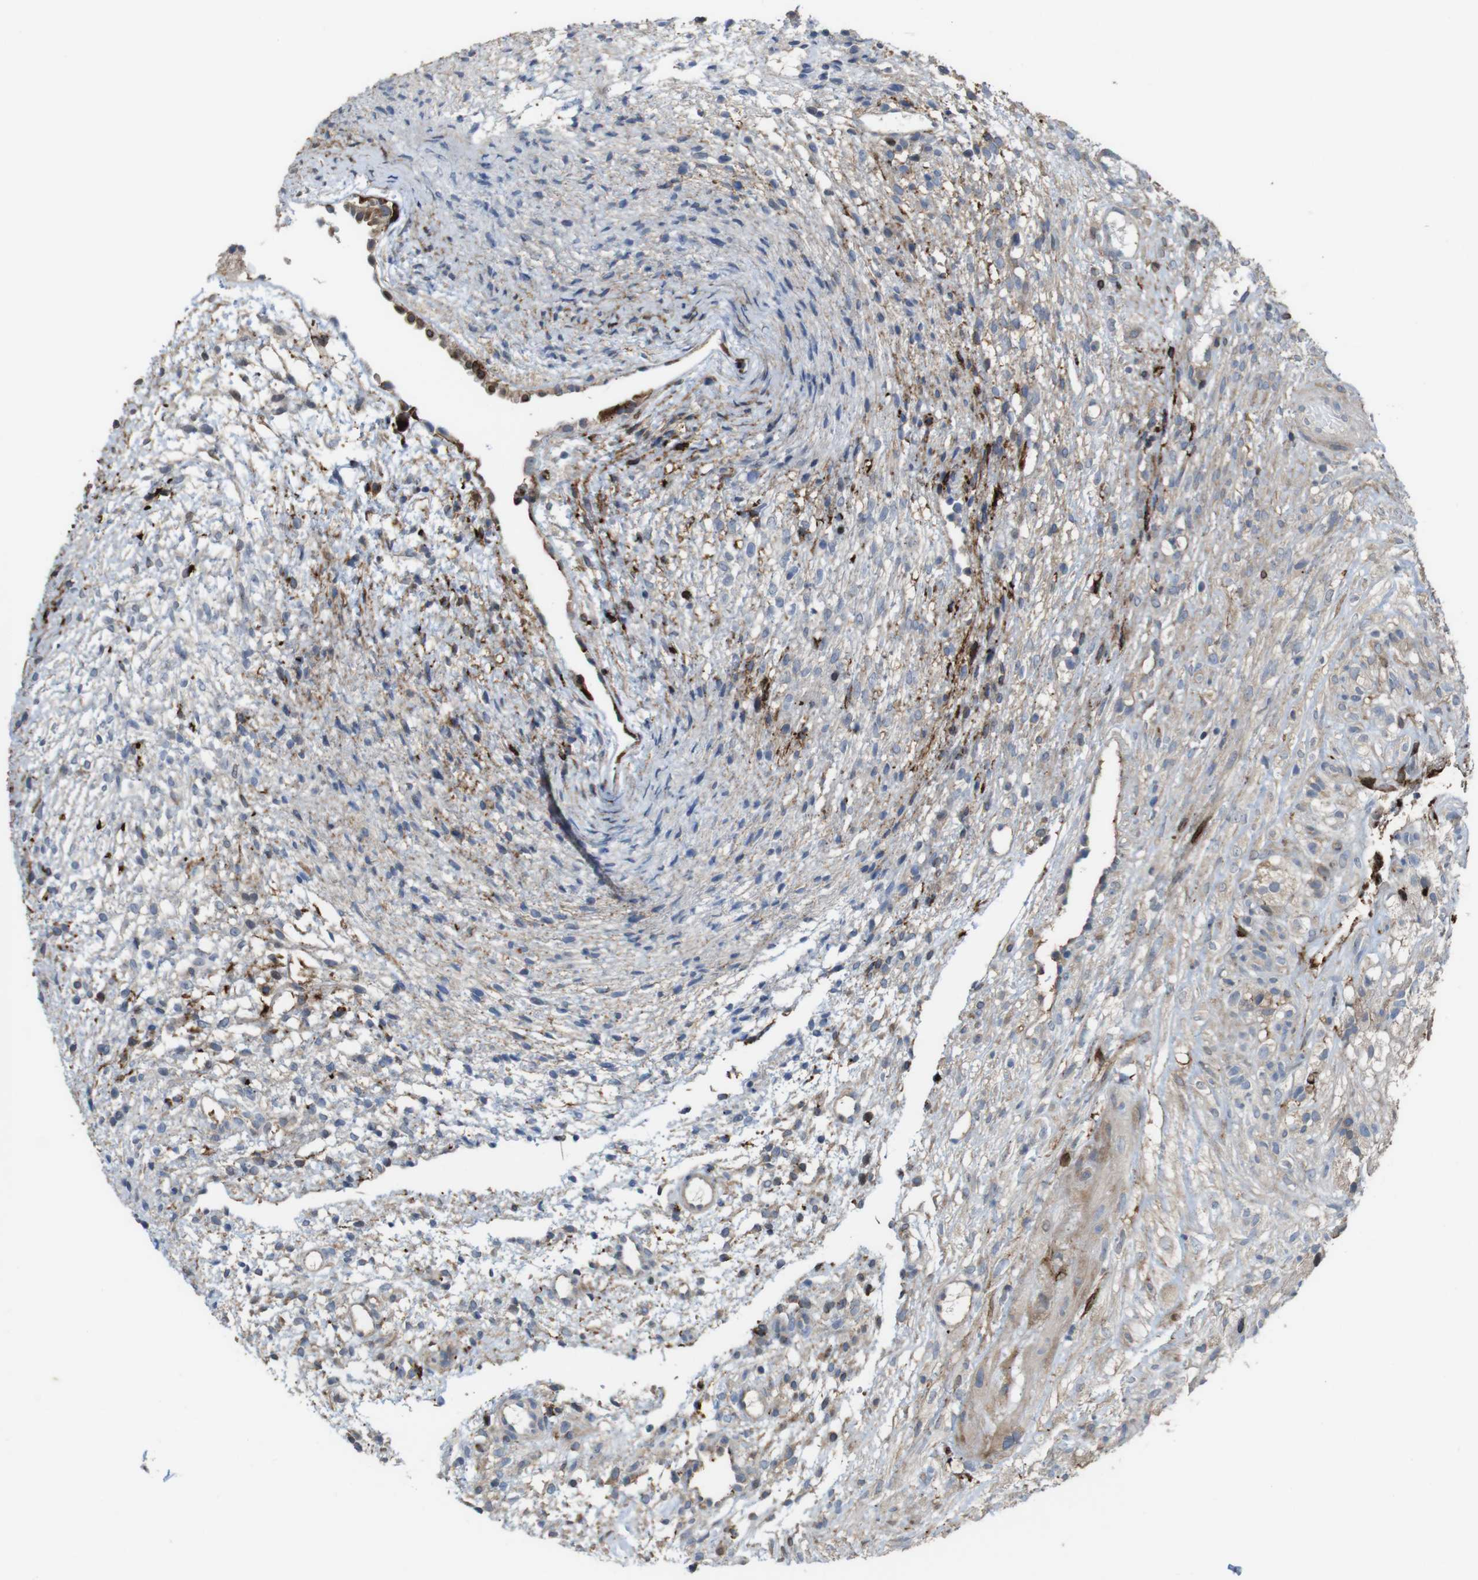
{"staining": {"intensity": "strong", "quantity": "<25%", "location": "cytoplasmic/membranous"}, "tissue": "ovary", "cell_type": "Ovarian stroma cells", "image_type": "normal", "snomed": [{"axis": "morphology", "description": "Normal tissue, NOS"}, {"axis": "morphology", "description": "Cyst, NOS"}, {"axis": "topography", "description": "Ovary"}], "caption": "DAB (3,3'-diaminobenzidine) immunohistochemical staining of benign human ovary displays strong cytoplasmic/membranous protein staining in approximately <25% of ovarian stroma cells.", "gene": "PCOLCE2", "patient": {"sex": "female", "age": 18}}